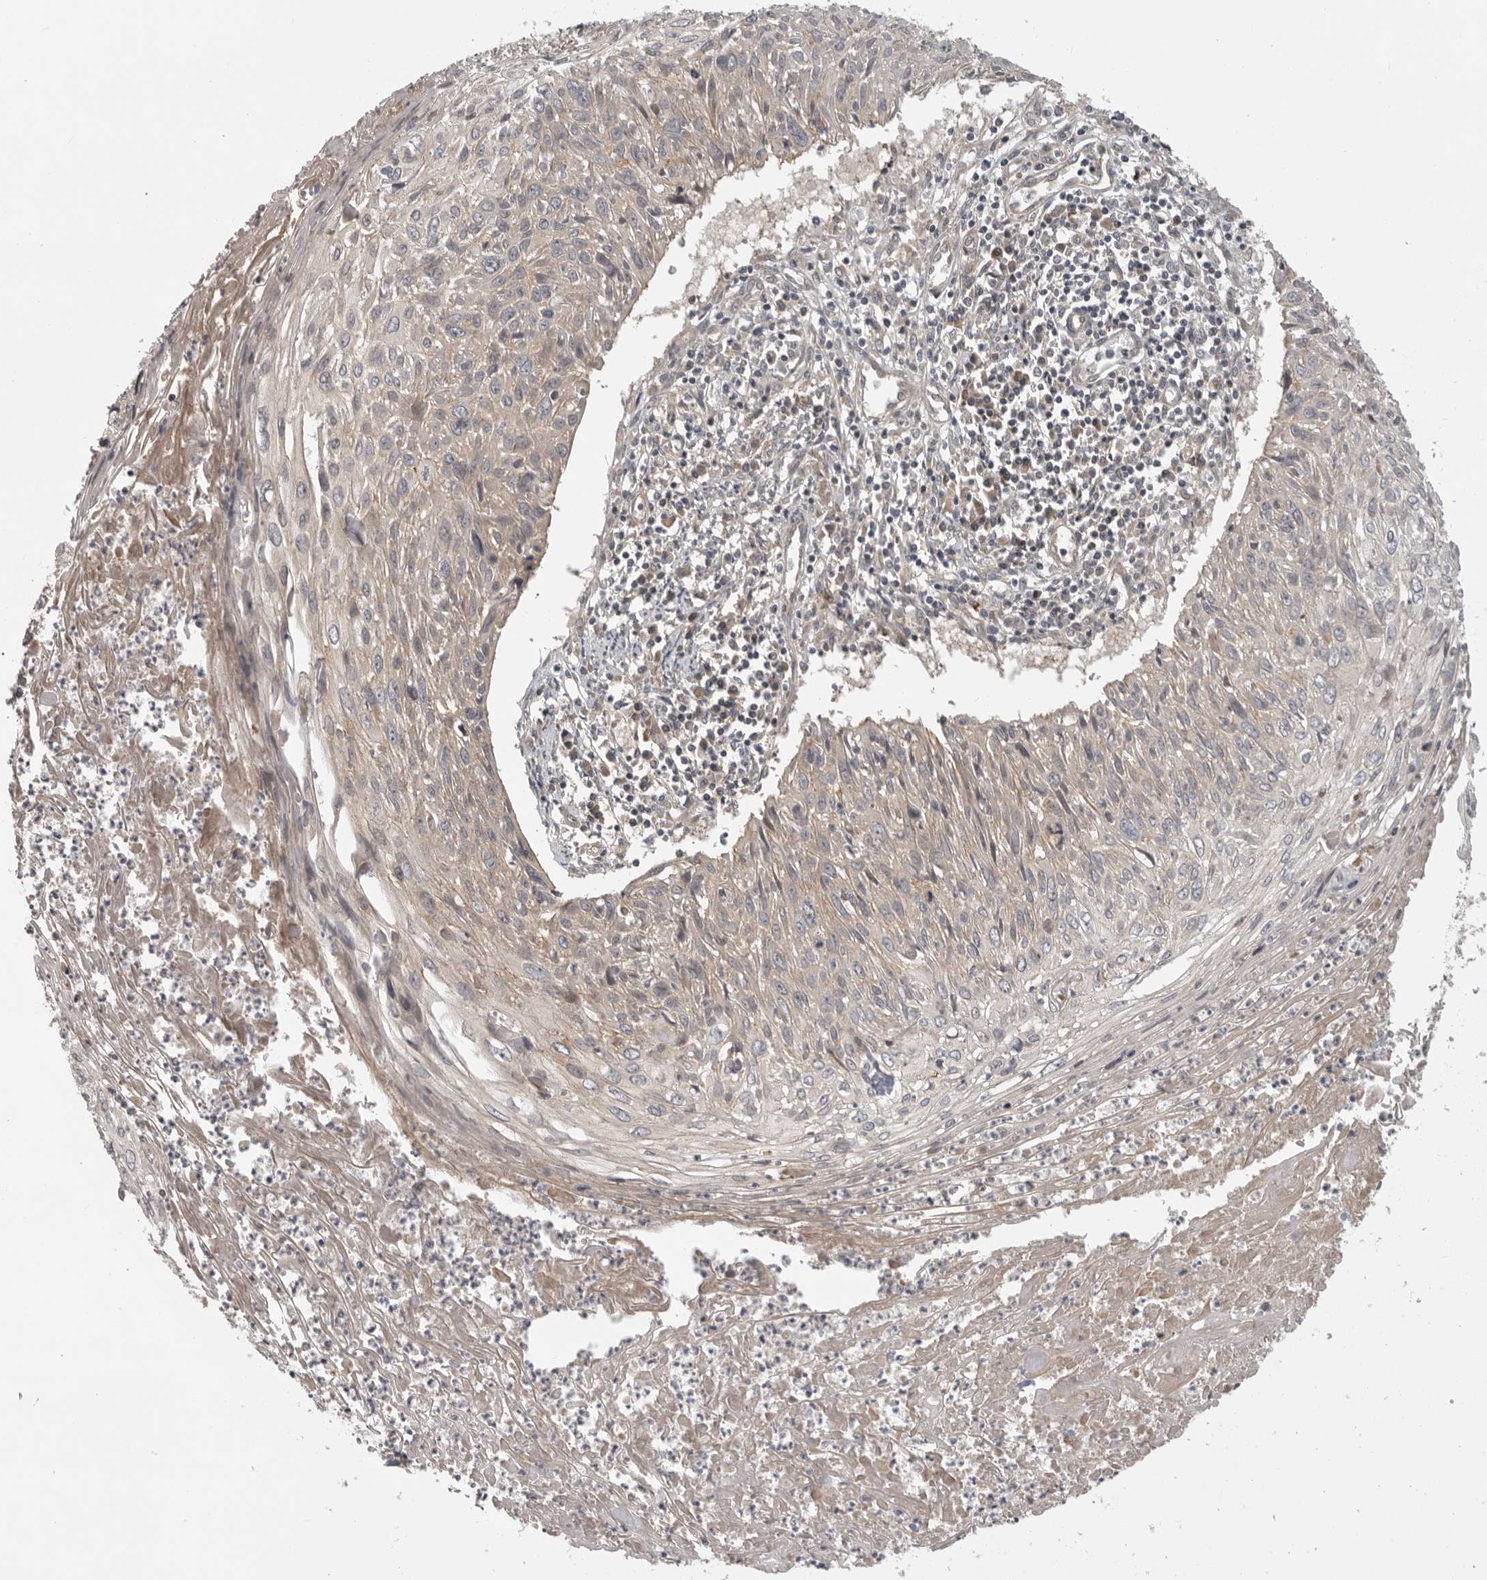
{"staining": {"intensity": "negative", "quantity": "none", "location": "none"}, "tissue": "cervical cancer", "cell_type": "Tumor cells", "image_type": "cancer", "snomed": [{"axis": "morphology", "description": "Squamous cell carcinoma, NOS"}, {"axis": "topography", "description": "Cervix"}], "caption": "IHC histopathology image of cervical cancer stained for a protein (brown), which demonstrates no positivity in tumor cells. Nuclei are stained in blue.", "gene": "CUEDC1", "patient": {"sex": "female", "age": 51}}